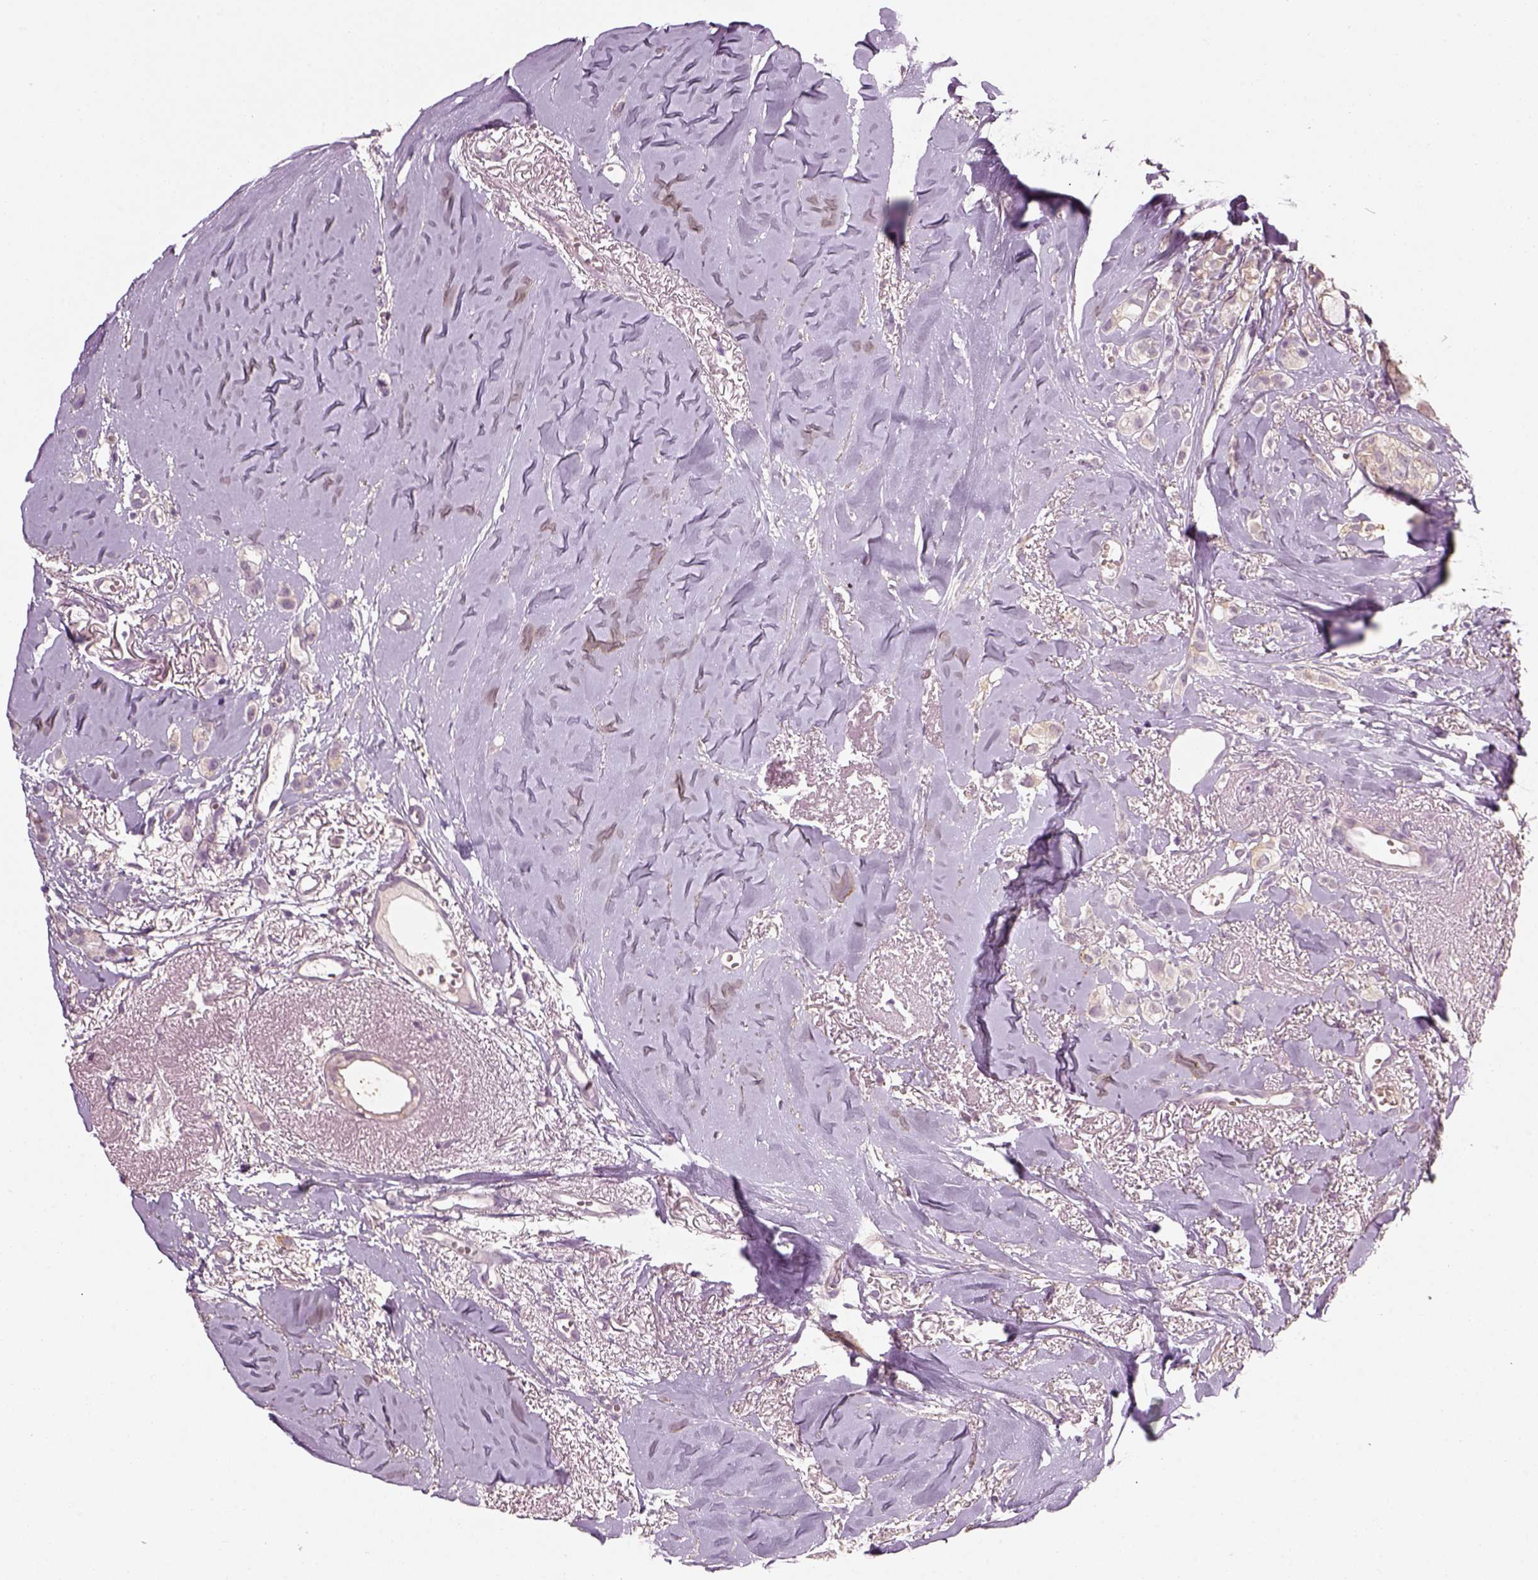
{"staining": {"intensity": "negative", "quantity": "none", "location": "none"}, "tissue": "breast cancer", "cell_type": "Tumor cells", "image_type": "cancer", "snomed": [{"axis": "morphology", "description": "Duct carcinoma"}, {"axis": "topography", "description": "Breast"}], "caption": "Tumor cells are negative for brown protein staining in breast cancer (invasive ductal carcinoma). Brightfield microscopy of immunohistochemistry (IHC) stained with DAB (brown) and hematoxylin (blue), captured at high magnification.", "gene": "GDNF", "patient": {"sex": "female", "age": 85}}